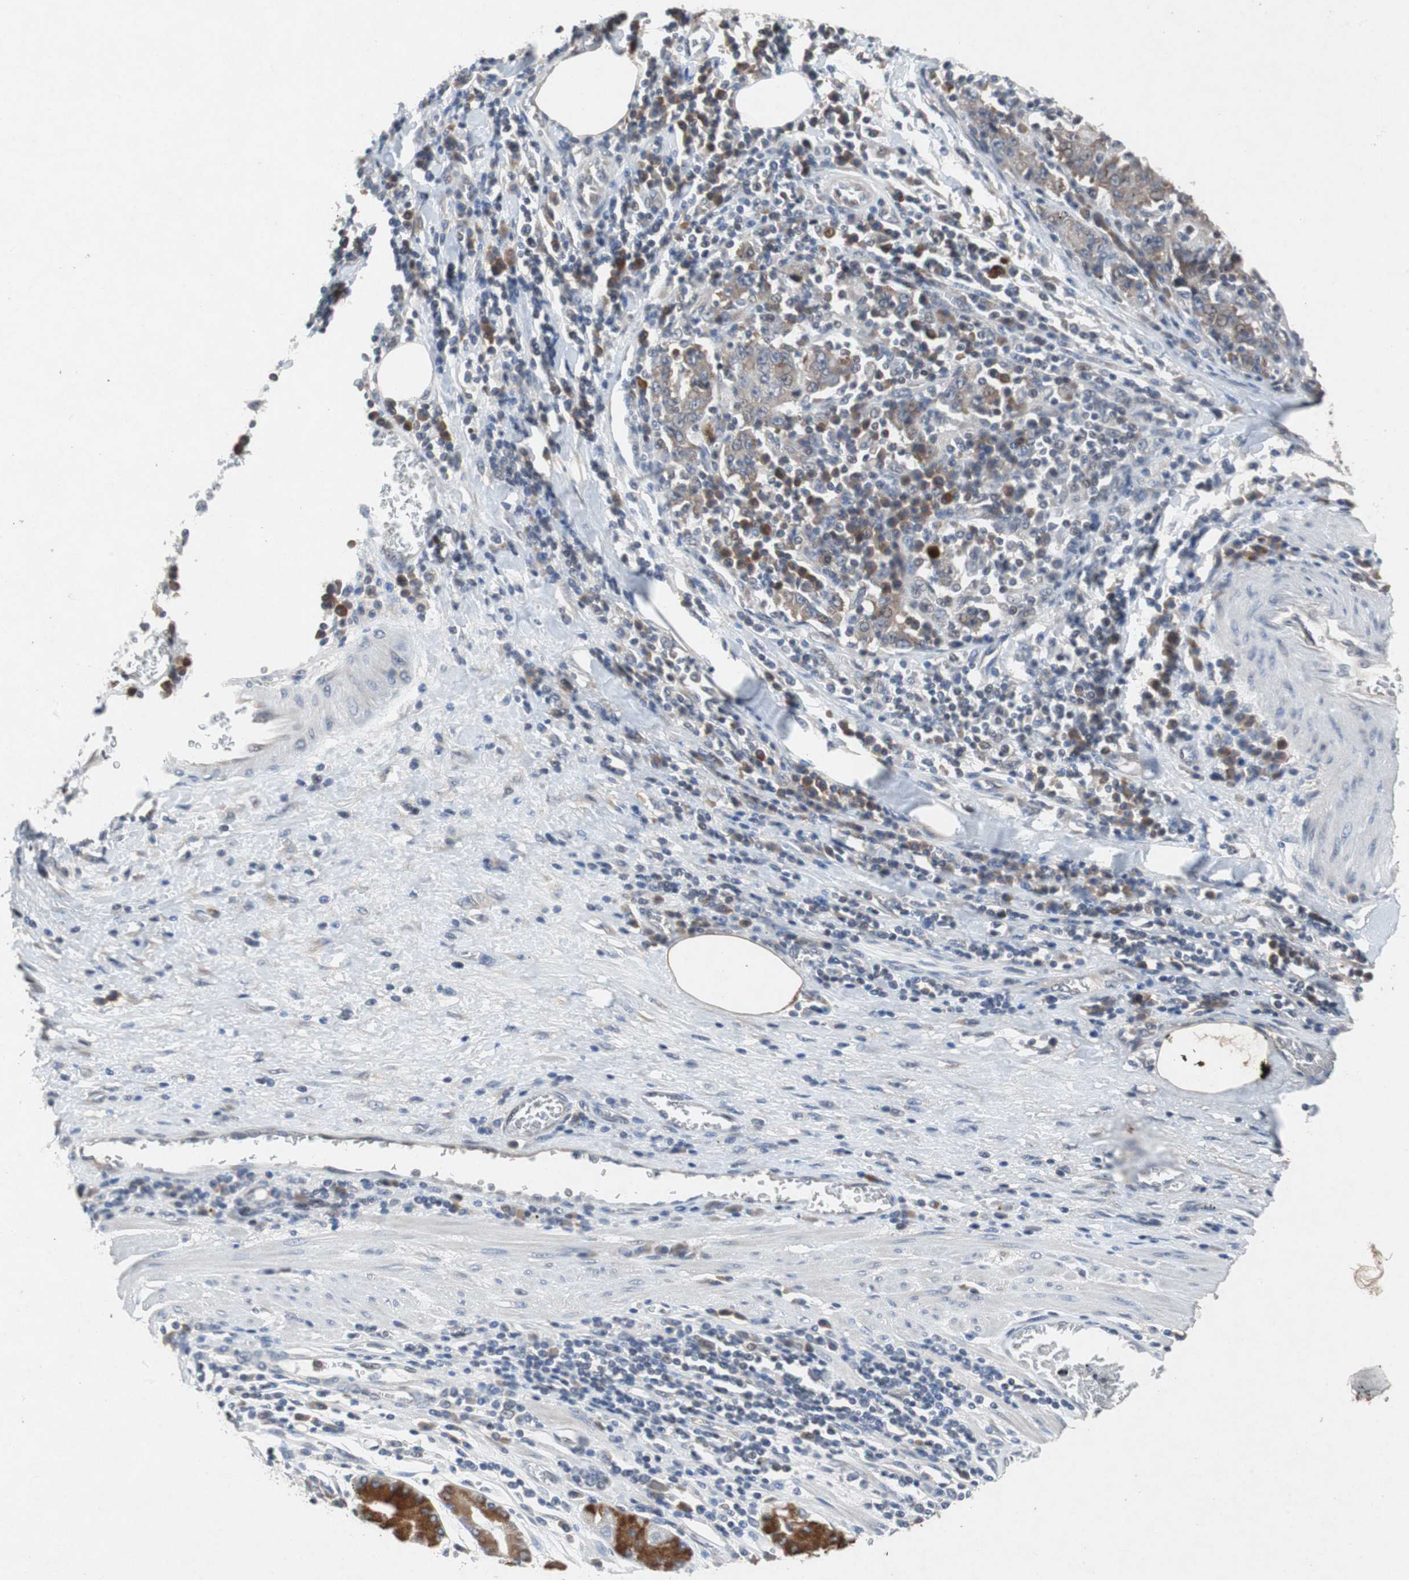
{"staining": {"intensity": "weak", "quantity": "25%-75%", "location": "cytoplasmic/membranous"}, "tissue": "stomach cancer", "cell_type": "Tumor cells", "image_type": "cancer", "snomed": [{"axis": "morphology", "description": "Normal tissue, NOS"}, {"axis": "morphology", "description": "Adenocarcinoma, NOS"}, {"axis": "topography", "description": "Stomach, upper"}, {"axis": "topography", "description": "Stomach"}], "caption": "Stomach cancer (adenocarcinoma) tissue shows weak cytoplasmic/membranous expression in approximately 25%-75% of tumor cells The staining was performed using DAB (3,3'-diaminobenzidine) to visualize the protein expression in brown, while the nuclei were stained in blue with hematoxylin (Magnification: 20x).", "gene": "TP63", "patient": {"sex": "male", "age": 59}}